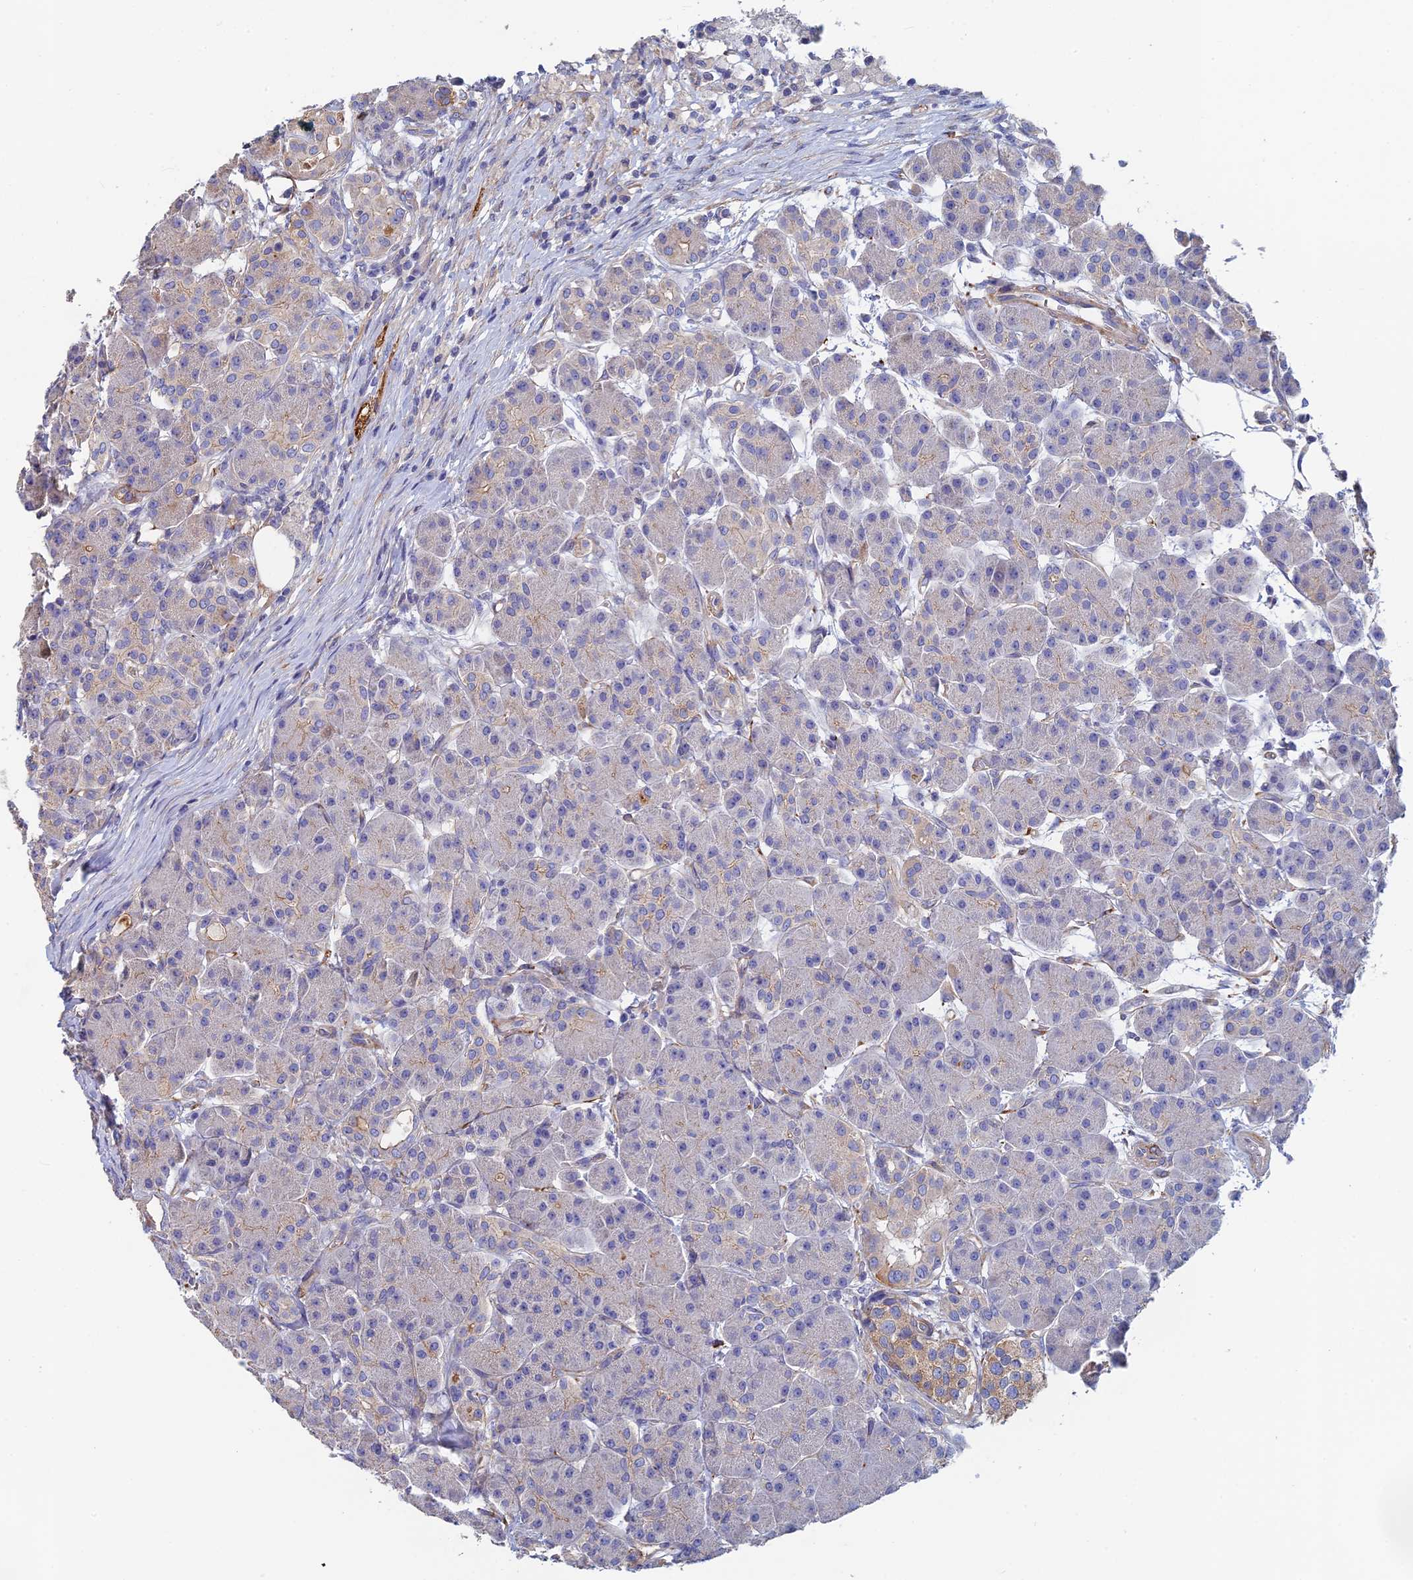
{"staining": {"intensity": "weak", "quantity": "<25%", "location": "cytoplasmic/membranous"}, "tissue": "pancreas", "cell_type": "Exocrine glandular cells", "image_type": "normal", "snomed": [{"axis": "morphology", "description": "Normal tissue, NOS"}, {"axis": "topography", "description": "Pancreas"}], "caption": "Exocrine glandular cells show no significant expression in normal pancreas. (Brightfield microscopy of DAB immunohistochemistry at high magnification).", "gene": "PCDHA5", "patient": {"sex": "male", "age": 63}}